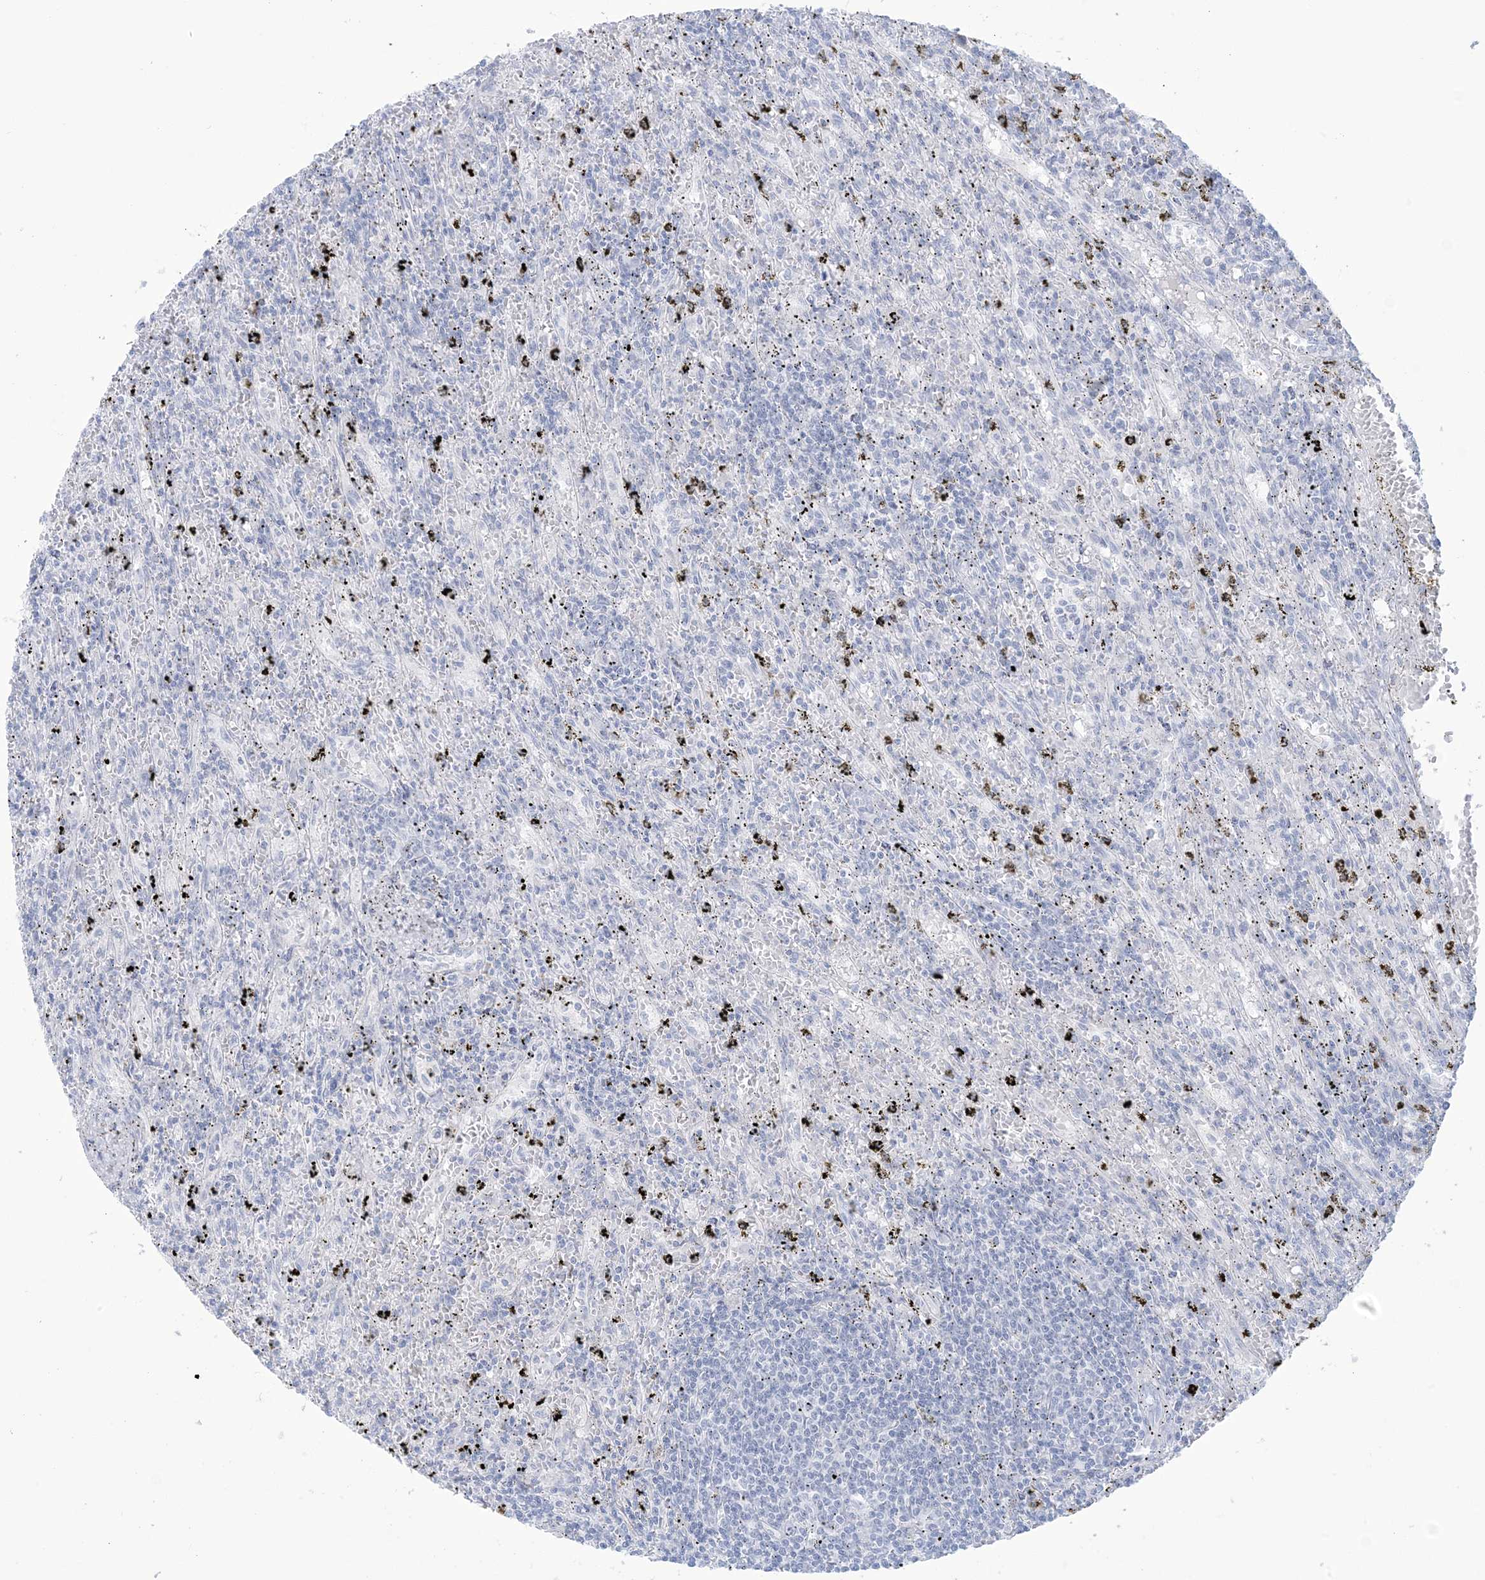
{"staining": {"intensity": "negative", "quantity": "none", "location": "none"}, "tissue": "lymphoma", "cell_type": "Tumor cells", "image_type": "cancer", "snomed": [{"axis": "morphology", "description": "Malignant lymphoma, non-Hodgkin's type, Low grade"}, {"axis": "topography", "description": "Spleen"}], "caption": "A histopathology image of low-grade malignant lymphoma, non-Hodgkin's type stained for a protein exhibits no brown staining in tumor cells.", "gene": "AGXT", "patient": {"sex": "male", "age": 76}}